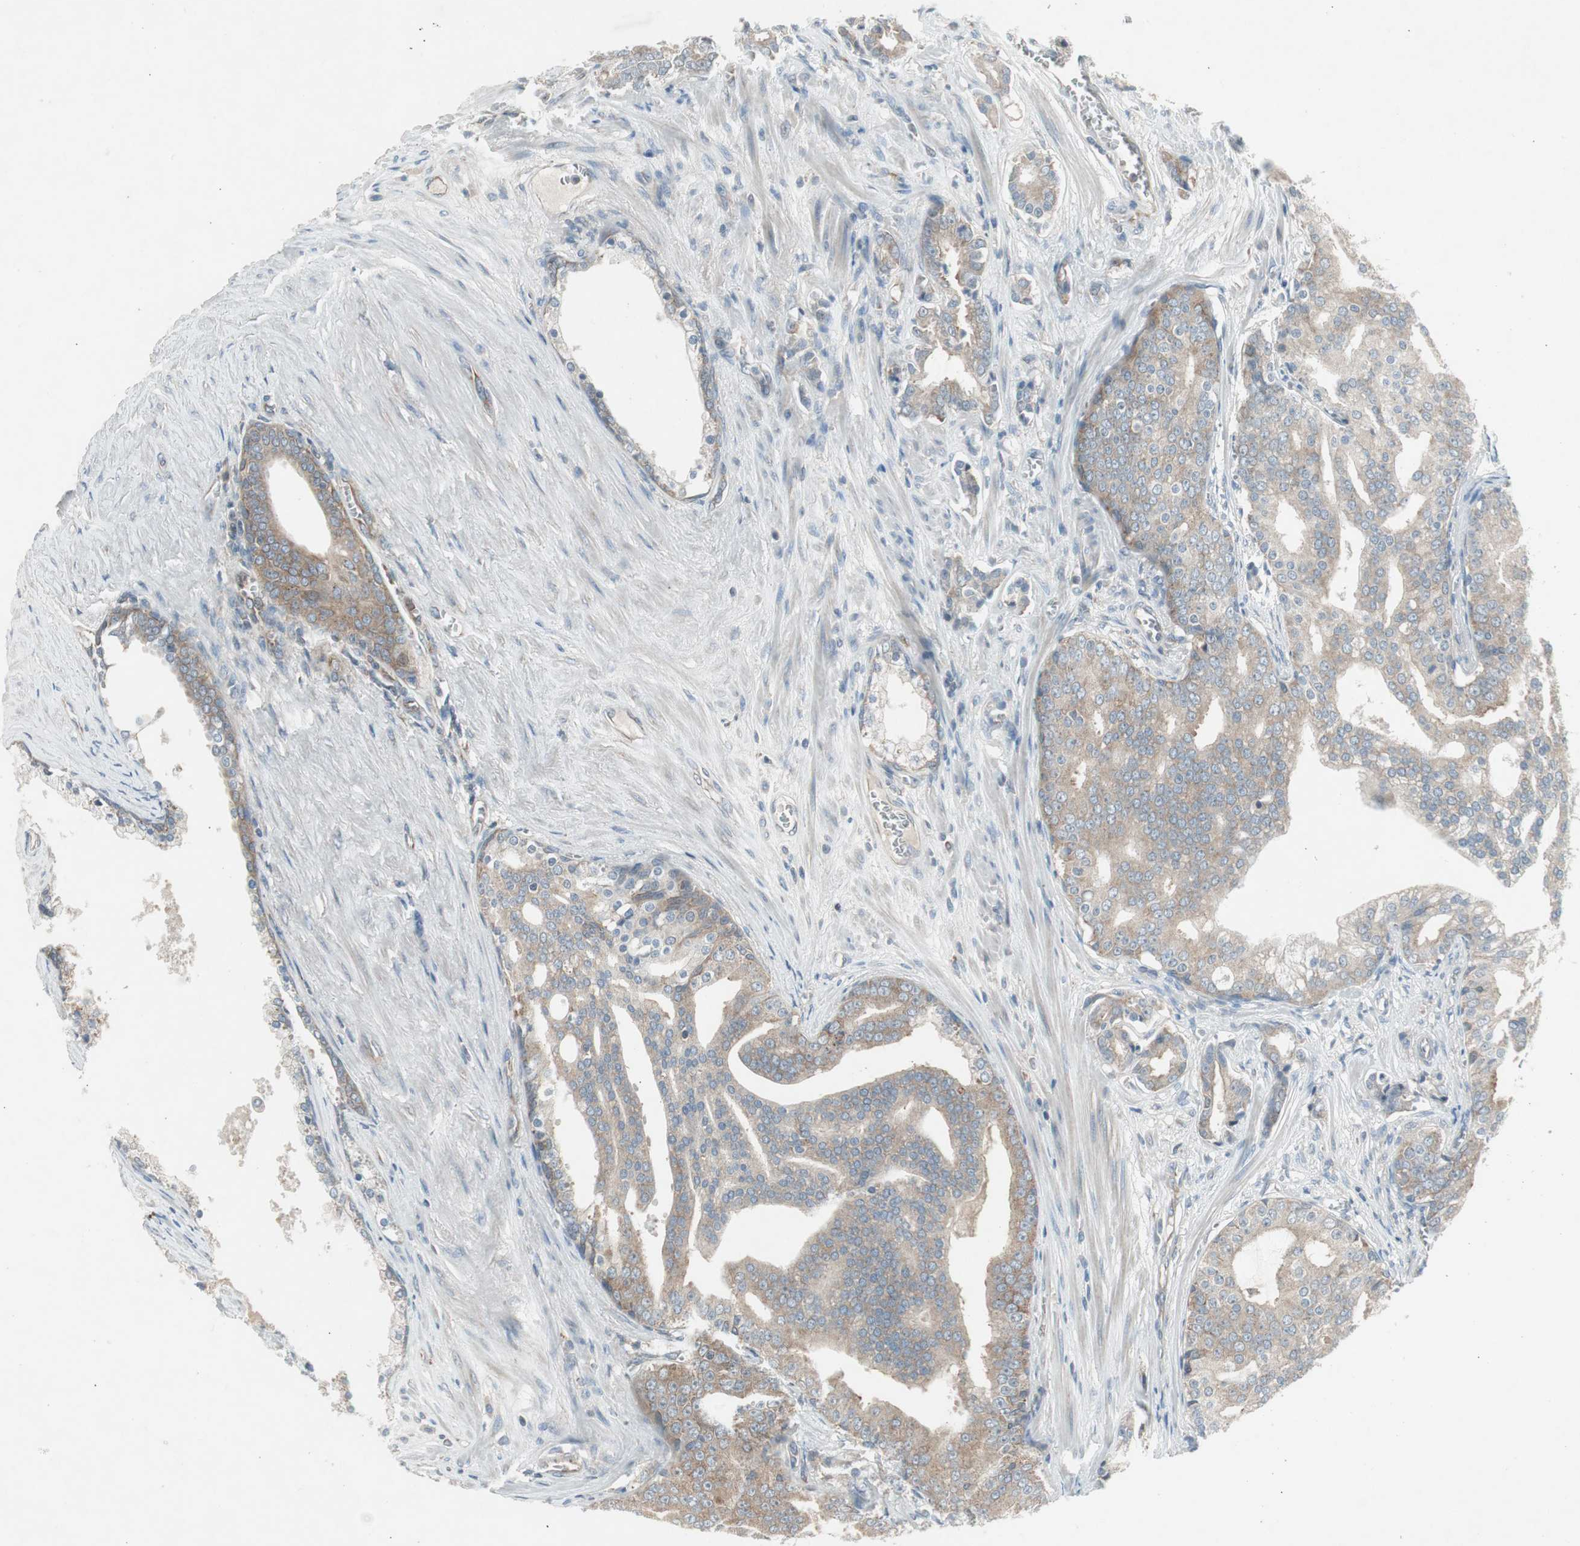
{"staining": {"intensity": "weak", "quantity": ">75%", "location": "cytoplasmic/membranous"}, "tissue": "prostate cancer", "cell_type": "Tumor cells", "image_type": "cancer", "snomed": [{"axis": "morphology", "description": "Adenocarcinoma, Low grade"}, {"axis": "topography", "description": "Prostate"}], "caption": "Protein staining exhibits weak cytoplasmic/membranous expression in approximately >75% of tumor cells in prostate cancer.", "gene": "PANK2", "patient": {"sex": "male", "age": 58}}